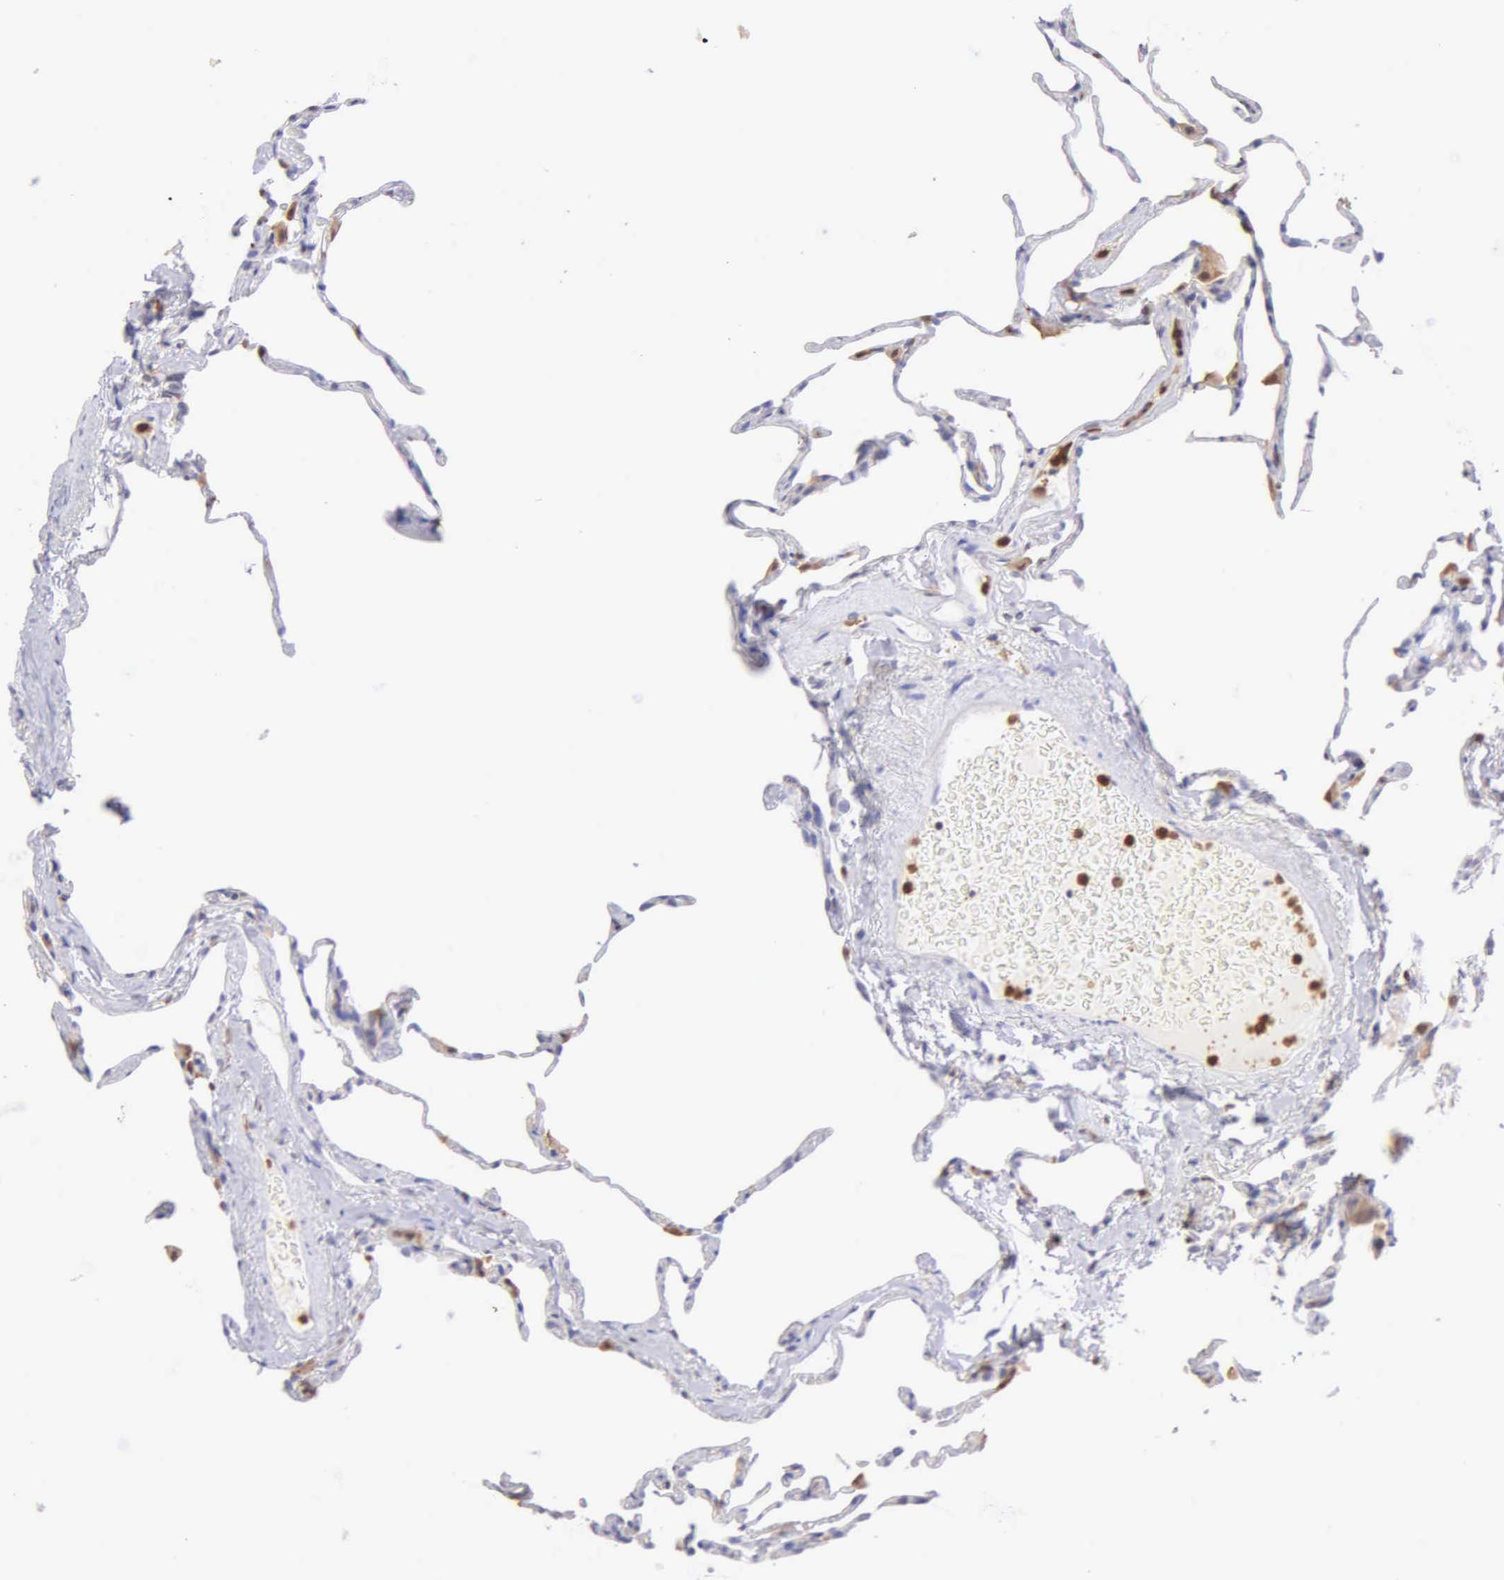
{"staining": {"intensity": "negative", "quantity": "none", "location": "none"}, "tissue": "lung", "cell_type": "Alveolar cells", "image_type": "normal", "snomed": [{"axis": "morphology", "description": "Normal tissue, NOS"}, {"axis": "topography", "description": "Lung"}], "caption": "This is an IHC histopathology image of unremarkable lung. There is no positivity in alveolar cells.", "gene": "BID", "patient": {"sex": "female", "age": 75}}